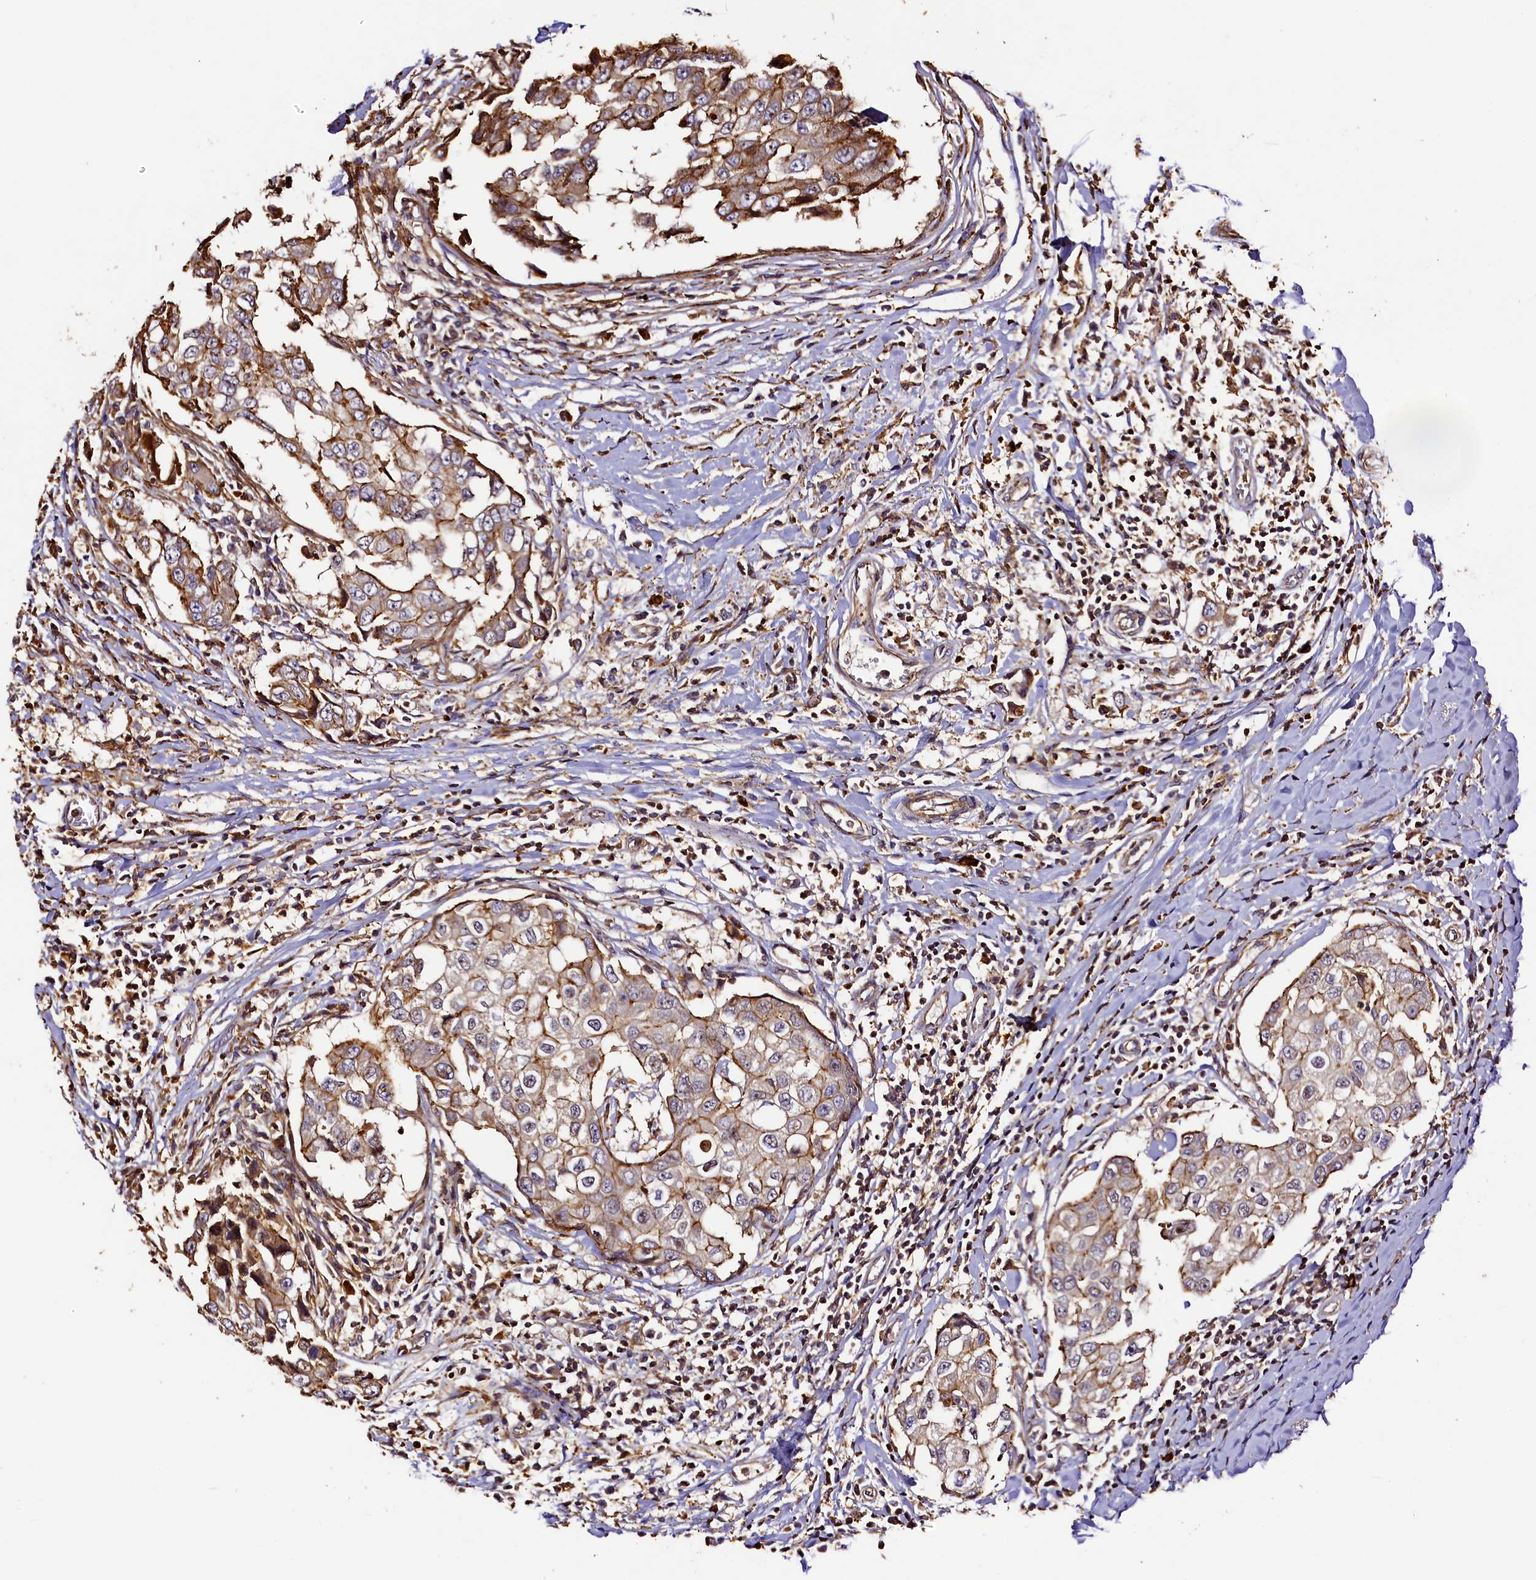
{"staining": {"intensity": "weak", "quantity": ">75%", "location": "cytoplasmic/membranous"}, "tissue": "breast cancer", "cell_type": "Tumor cells", "image_type": "cancer", "snomed": [{"axis": "morphology", "description": "Duct carcinoma"}, {"axis": "topography", "description": "Breast"}], "caption": "Approximately >75% of tumor cells in human breast cancer (infiltrating ductal carcinoma) display weak cytoplasmic/membranous protein staining as visualized by brown immunohistochemical staining.", "gene": "RAPSN", "patient": {"sex": "female", "age": 27}}